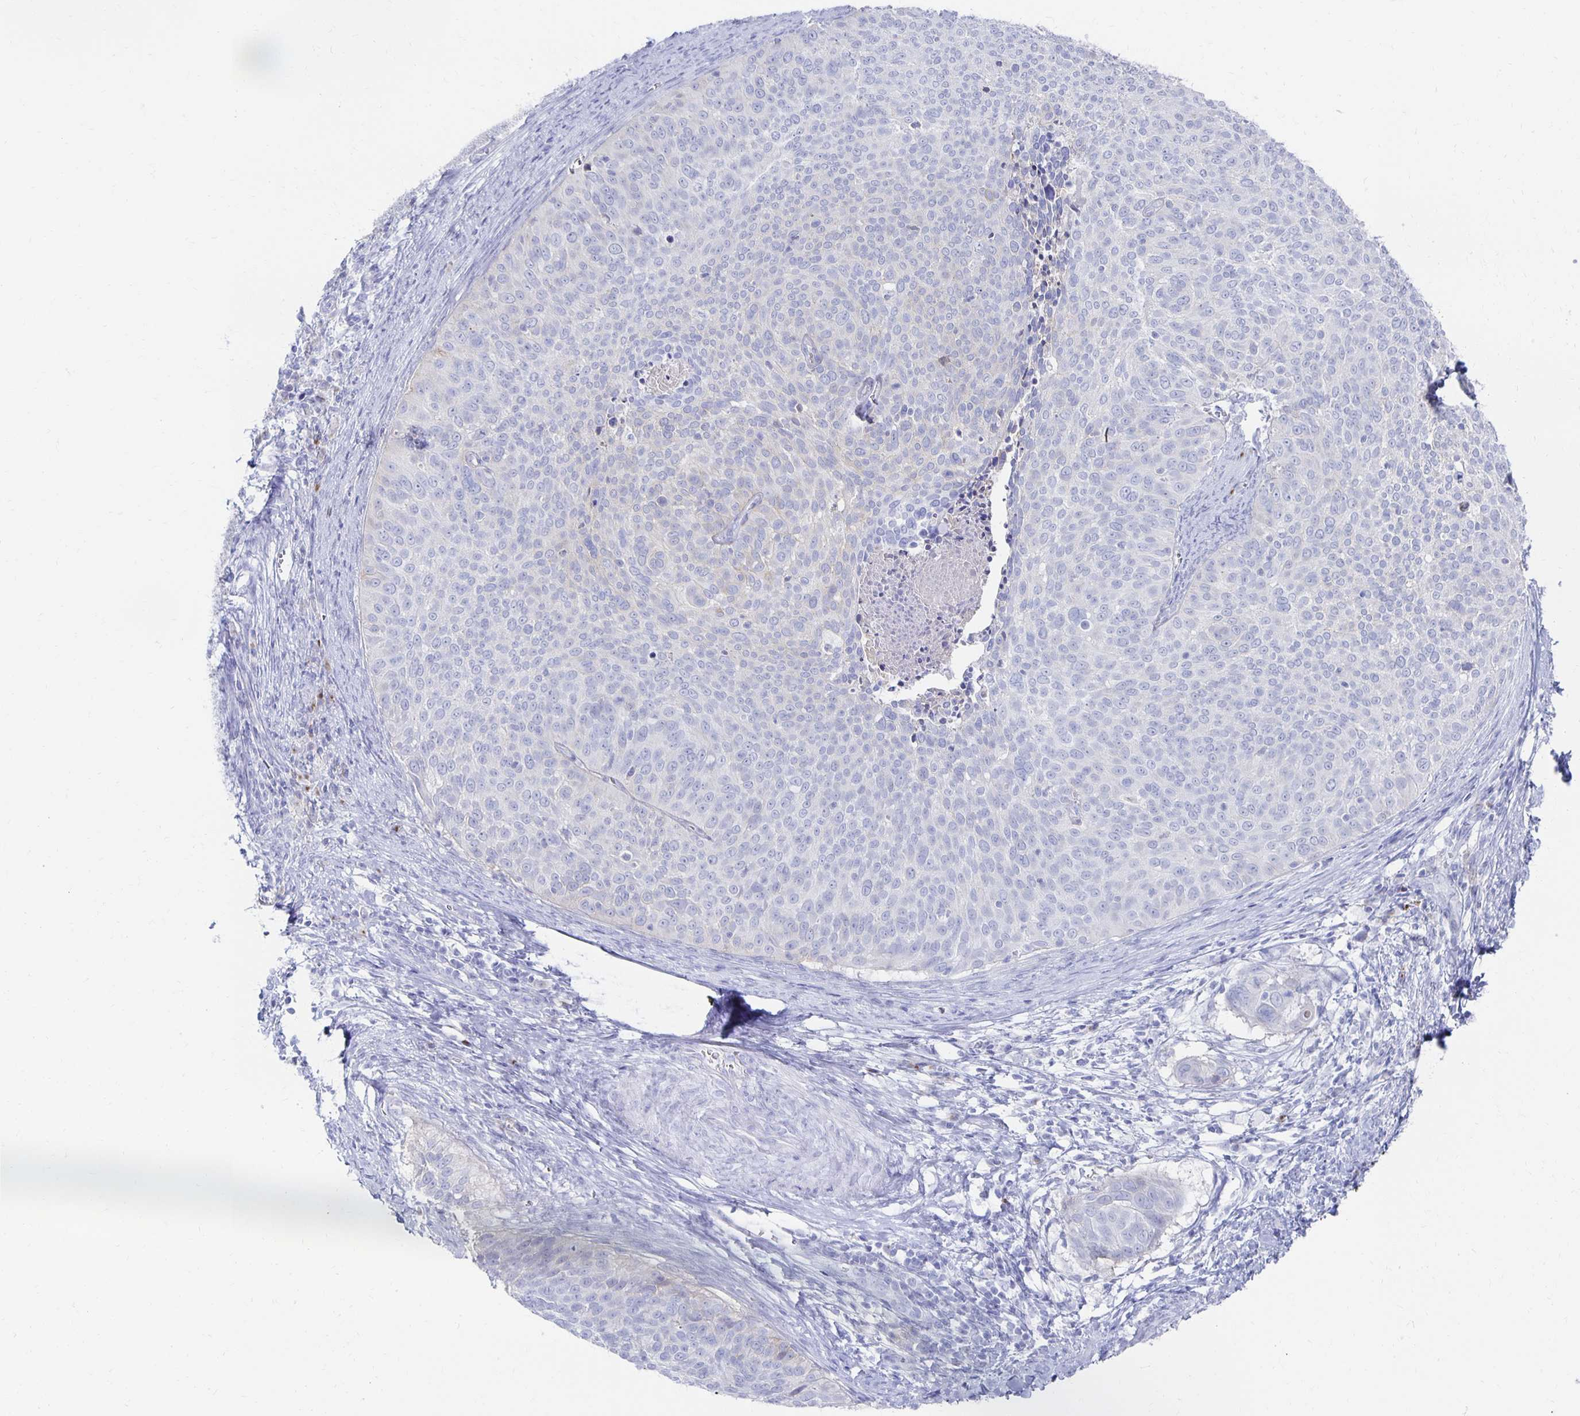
{"staining": {"intensity": "negative", "quantity": "none", "location": "none"}, "tissue": "cervical cancer", "cell_type": "Tumor cells", "image_type": "cancer", "snomed": [{"axis": "morphology", "description": "Squamous cell carcinoma, NOS"}, {"axis": "topography", "description": "Cervix"}], "caption": "An image of human cervical cancer (squamous cell carcinoma) is negative for staining in tumor cells.", "gene": "PRDM7", "patient": {"sex": "female", "age": 39}}